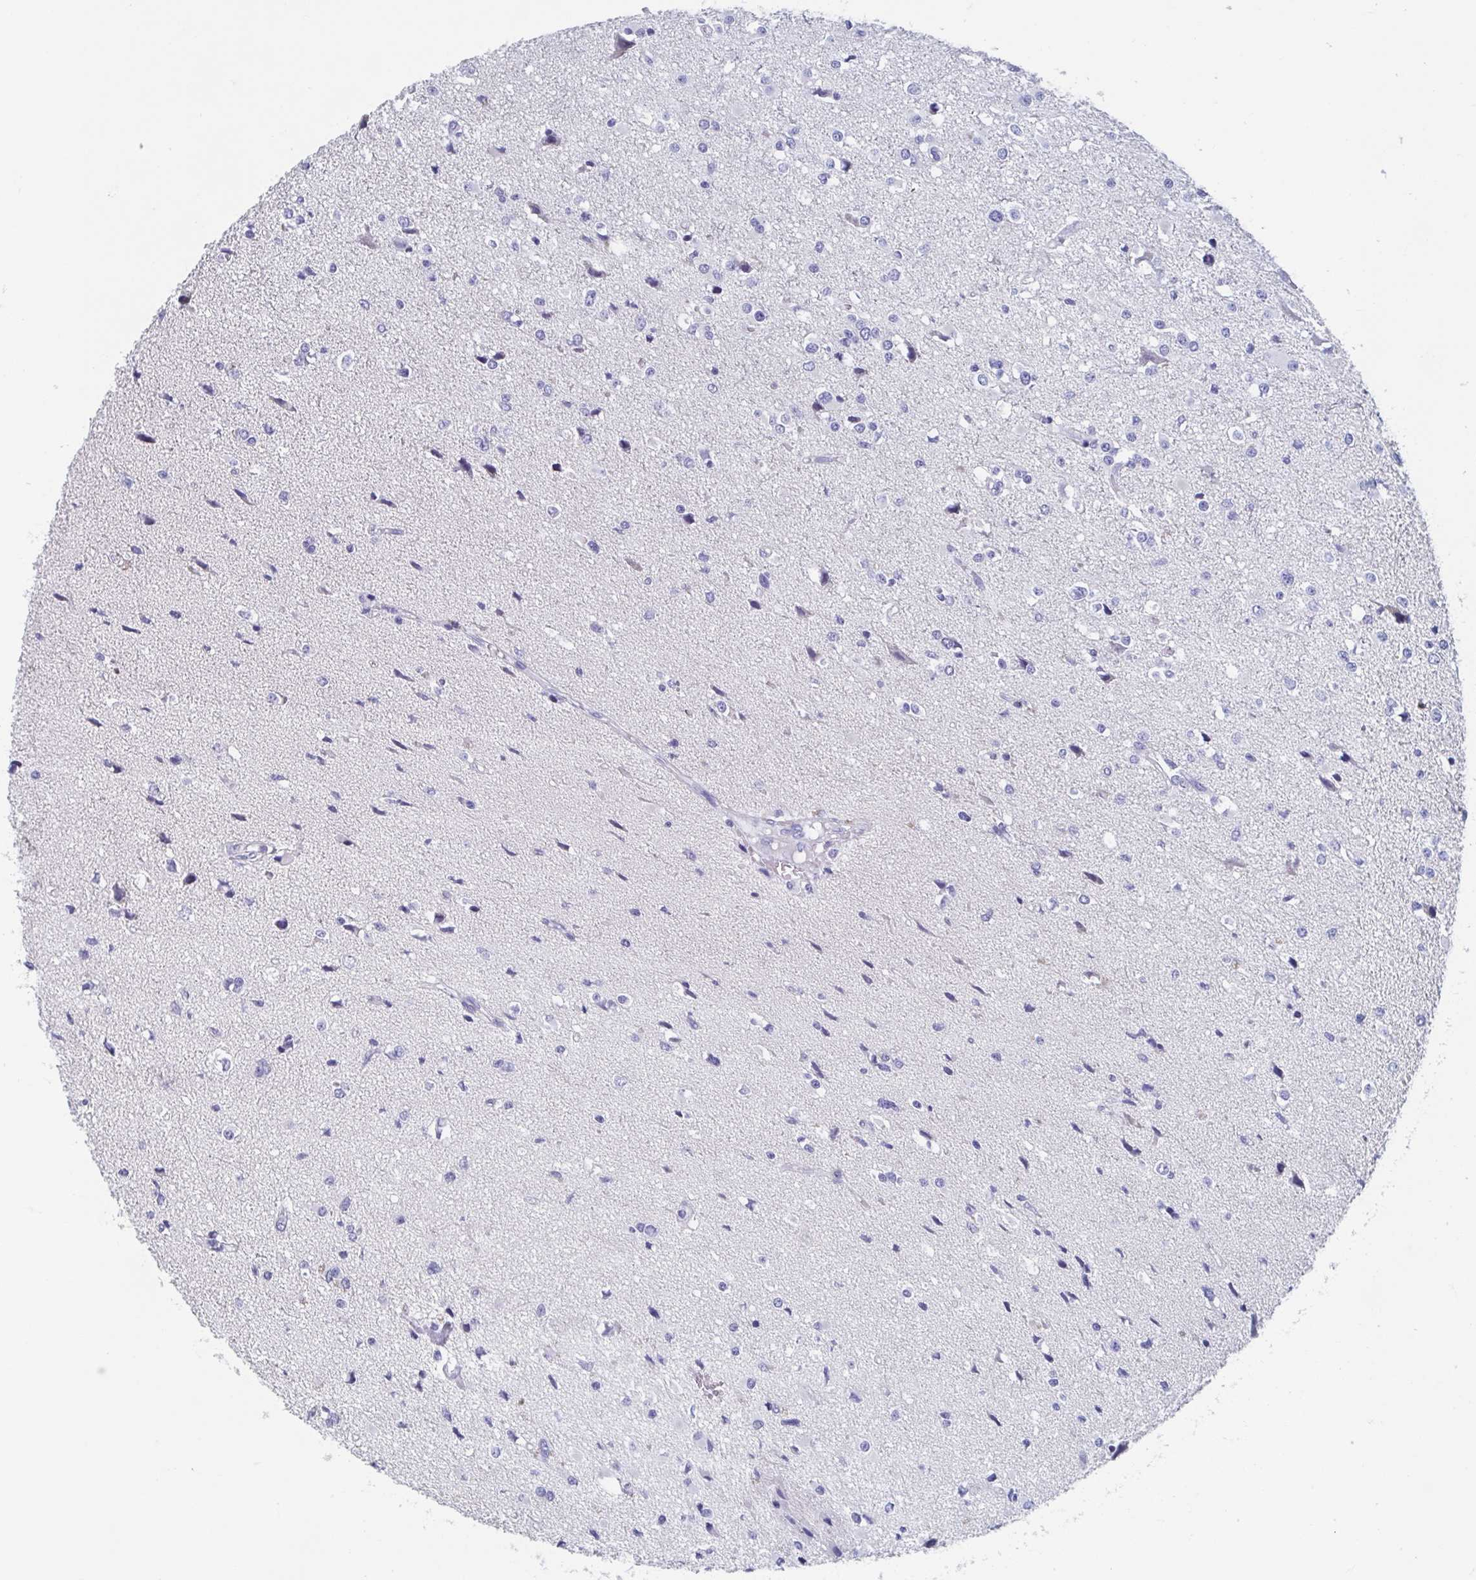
{"staining": {"intensity": "negative", "quantity": "none", "location": "none"}, "tissue": "glioma", "cell_type": "Tumor cells", "image_type": "cancer", "snomed": [{"axis": "morphology", "description": "Glioma, malignant, High grade"}, {"axis": "topography", "description": "Brain"}], "caption": "Protein analysis of malignant glioma (high-grade) reveals no significant positivity in tumor cells.", "gene": "SHCBP1L", "patient": {"sex": "male", "age": 54}}